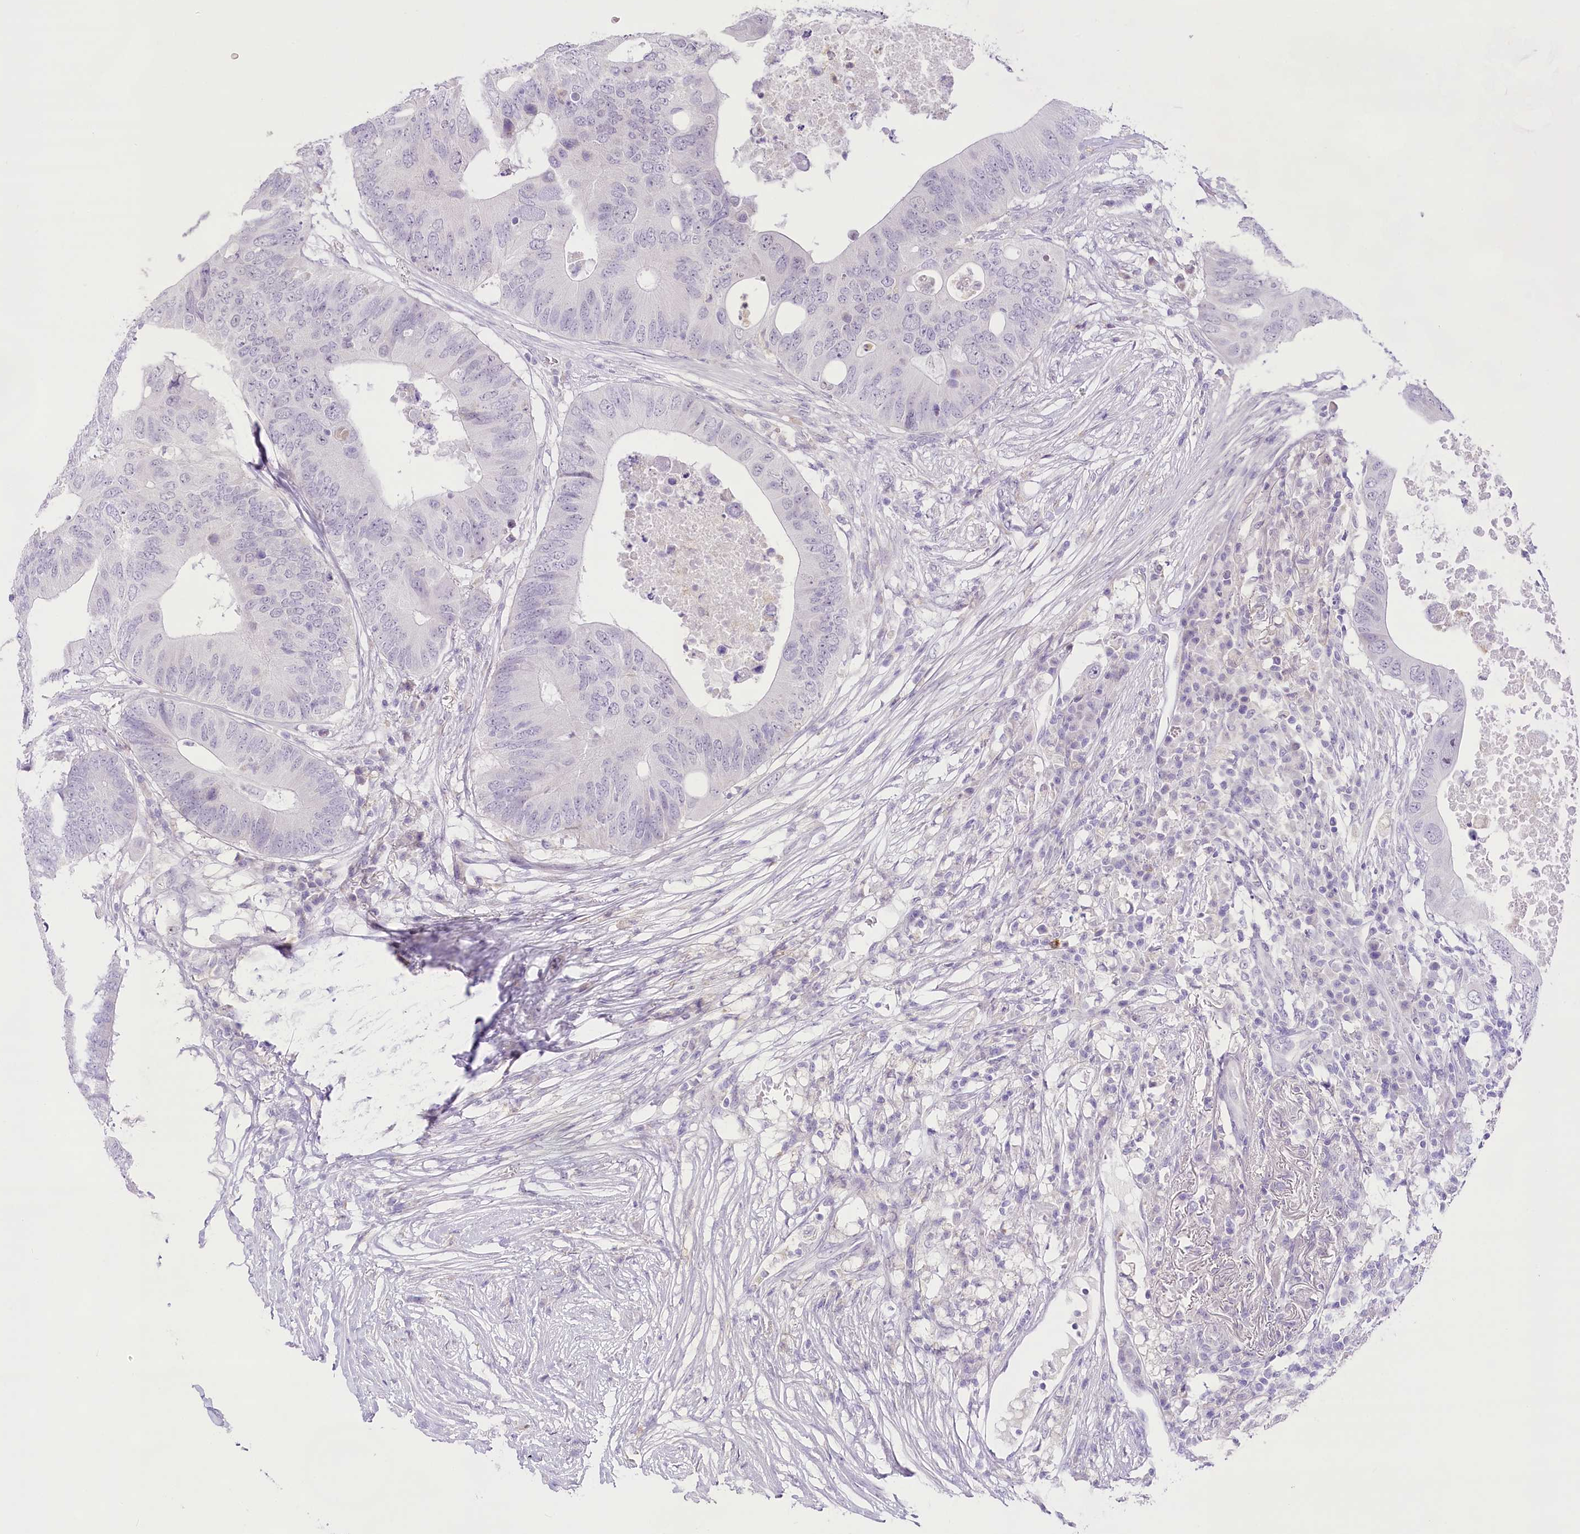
{"staining": {"intensity": "negative", "quantity": "none", "location": "none"}, "tissue": "colorectal cancer", "cell_type": "Tumor cells", "image_type": "cancer", "snomed": [{"axis": "morphology", "description": "Adenocarcinoma, NOS"}, {"axis": "topography", "description": "Colon"}], "caption": "A micrograph of colorectal cancer stained for a protein exhibits no brown staining in tumor cells.", "gene": "CCDC30", "patient": {"sex": "male", "age": 71}}